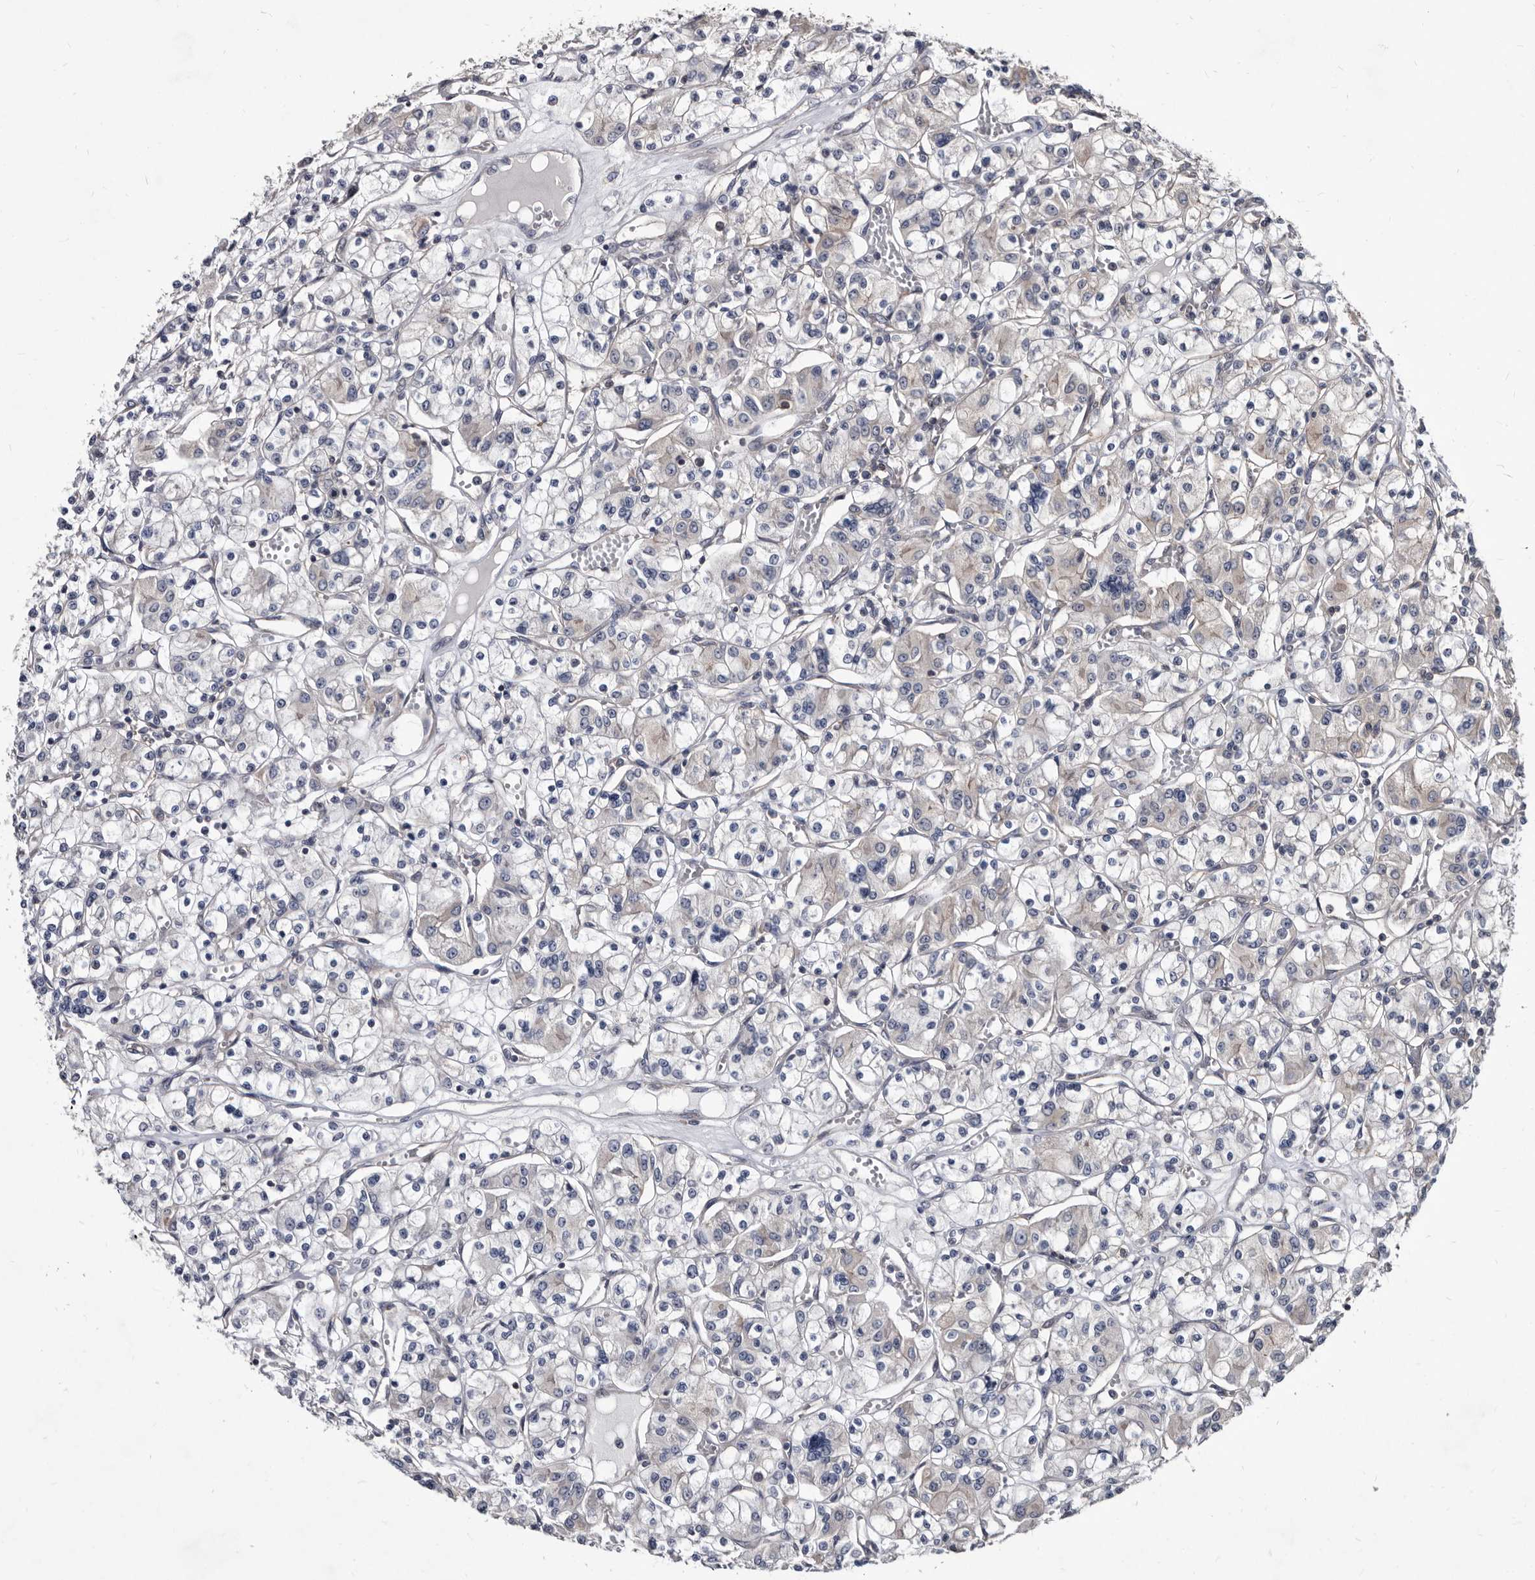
{"staining": {"intensity": "weak", "quantity": "<25%", "location": "cytoplasmic/membranous"}, "tissue": "renal cancer", "cell_type": "Tumor cells", "image_type": "cancer", "snomed": [{"axis": "morphology", "description": "Adenocarcinoma, NOS"}, {"axis": "topography", "description": "Kidney"}], "caption": "Immunohistochemistry image of adenocarcinoma (renal) stained for a protein (brown), which displays no staining in tumor cells.", "gene": "ABCF2", "patient": {"sex": "female", "age": 59}}